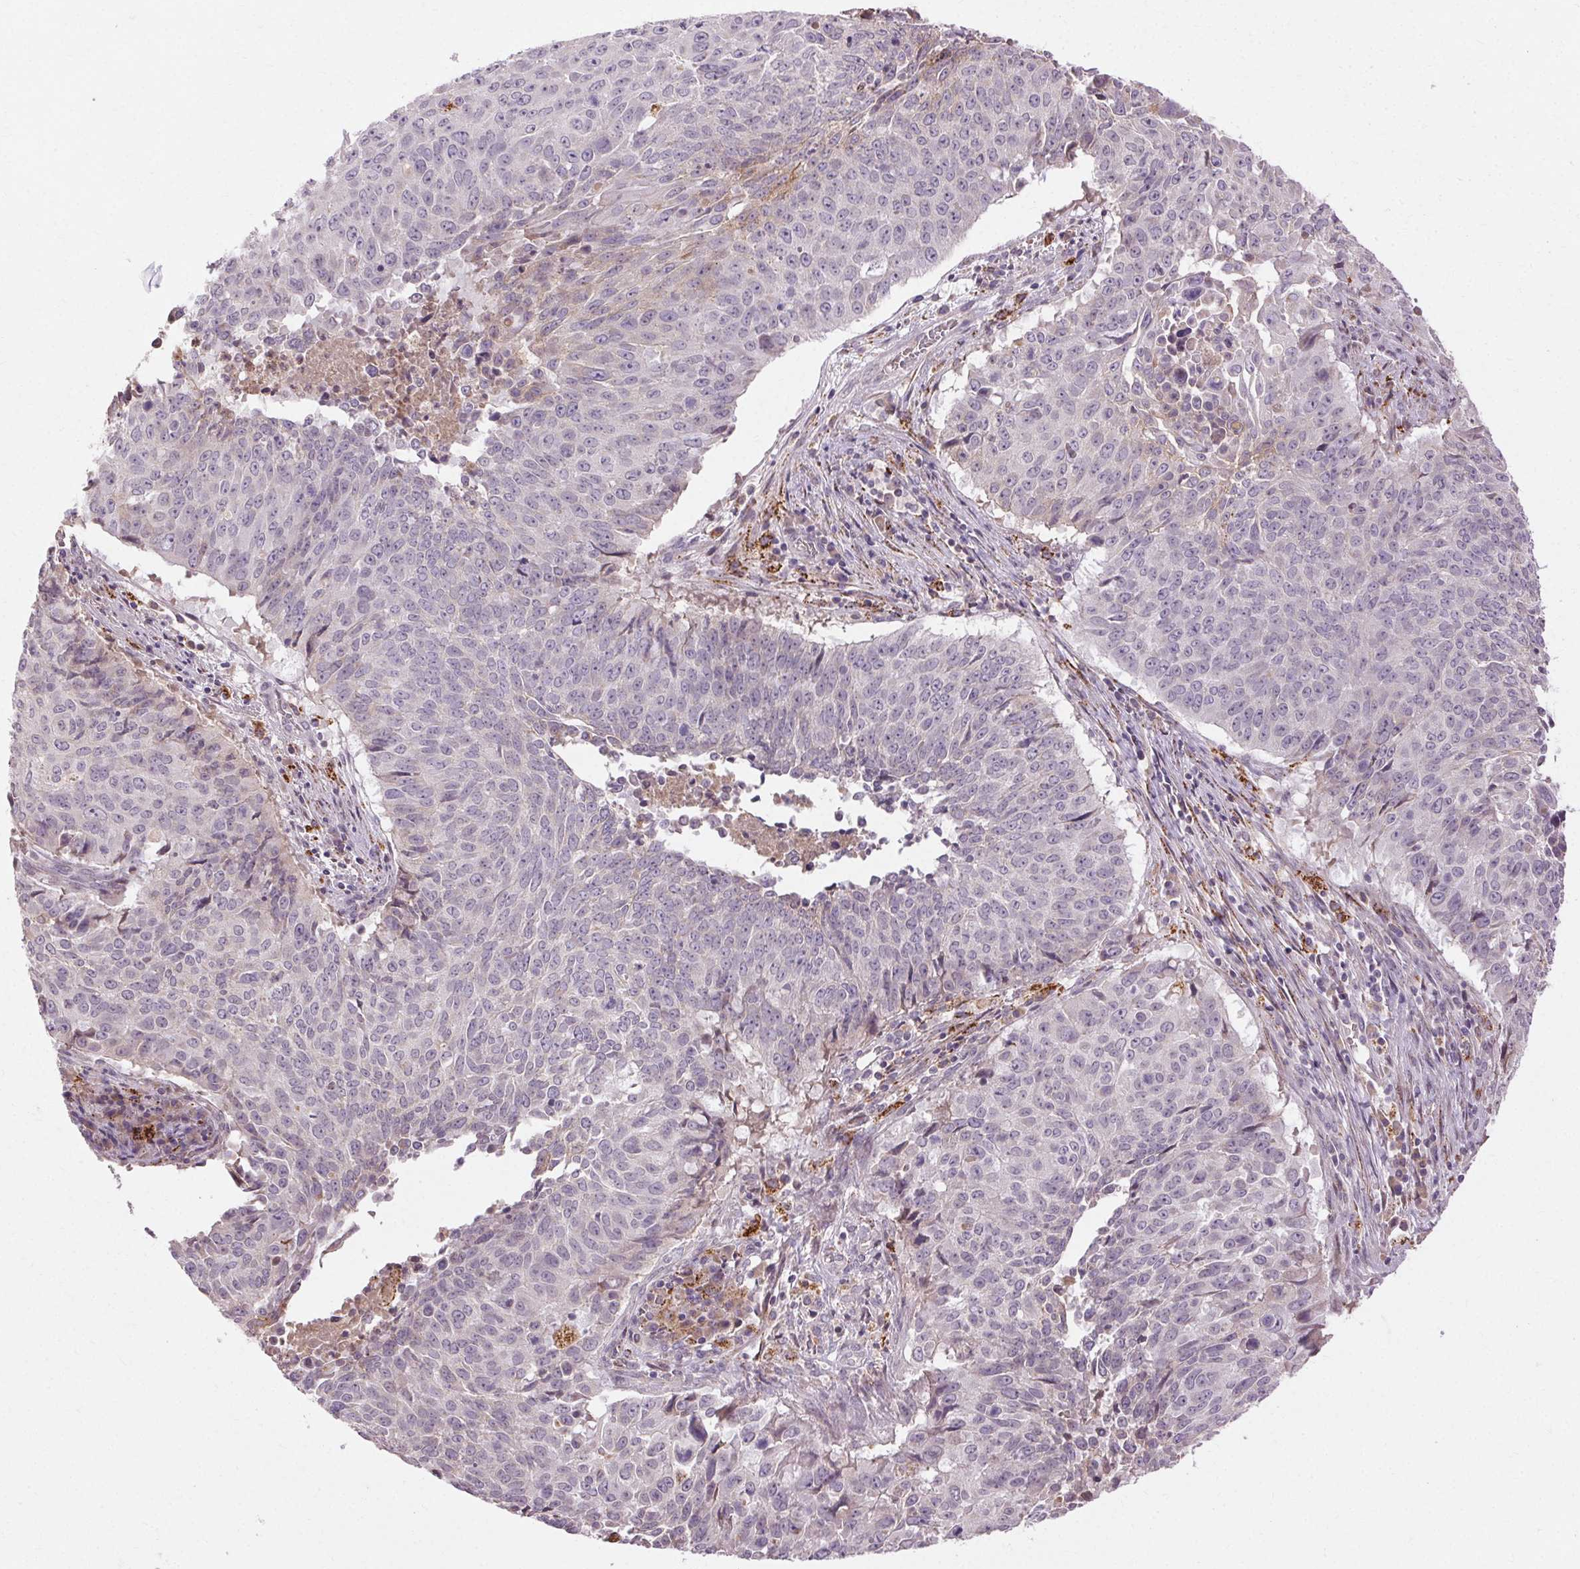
{"staining": {"intensity": "negative", "quantity": "none", "location": "none"}, "tissue": "lung cancer", "cell_type": "Tumor cells", "image_type": "cancer", "snomed": [{"axis": "morphology", "description": "Normal tissue, NOS"}, {"axis": "morphology", "description": "Squamous cell carcinoma, NOS"}, {"axis": "topography", "description": "Bronchus"}, {"axis": "topography", "description": "Lung"}], "caption": "The micrograph reveals no significant staining in tumor cells of squamous cell carcinoma (lung).", "gene": "REP15", "patient": {"sex": "male", "age": 64}}